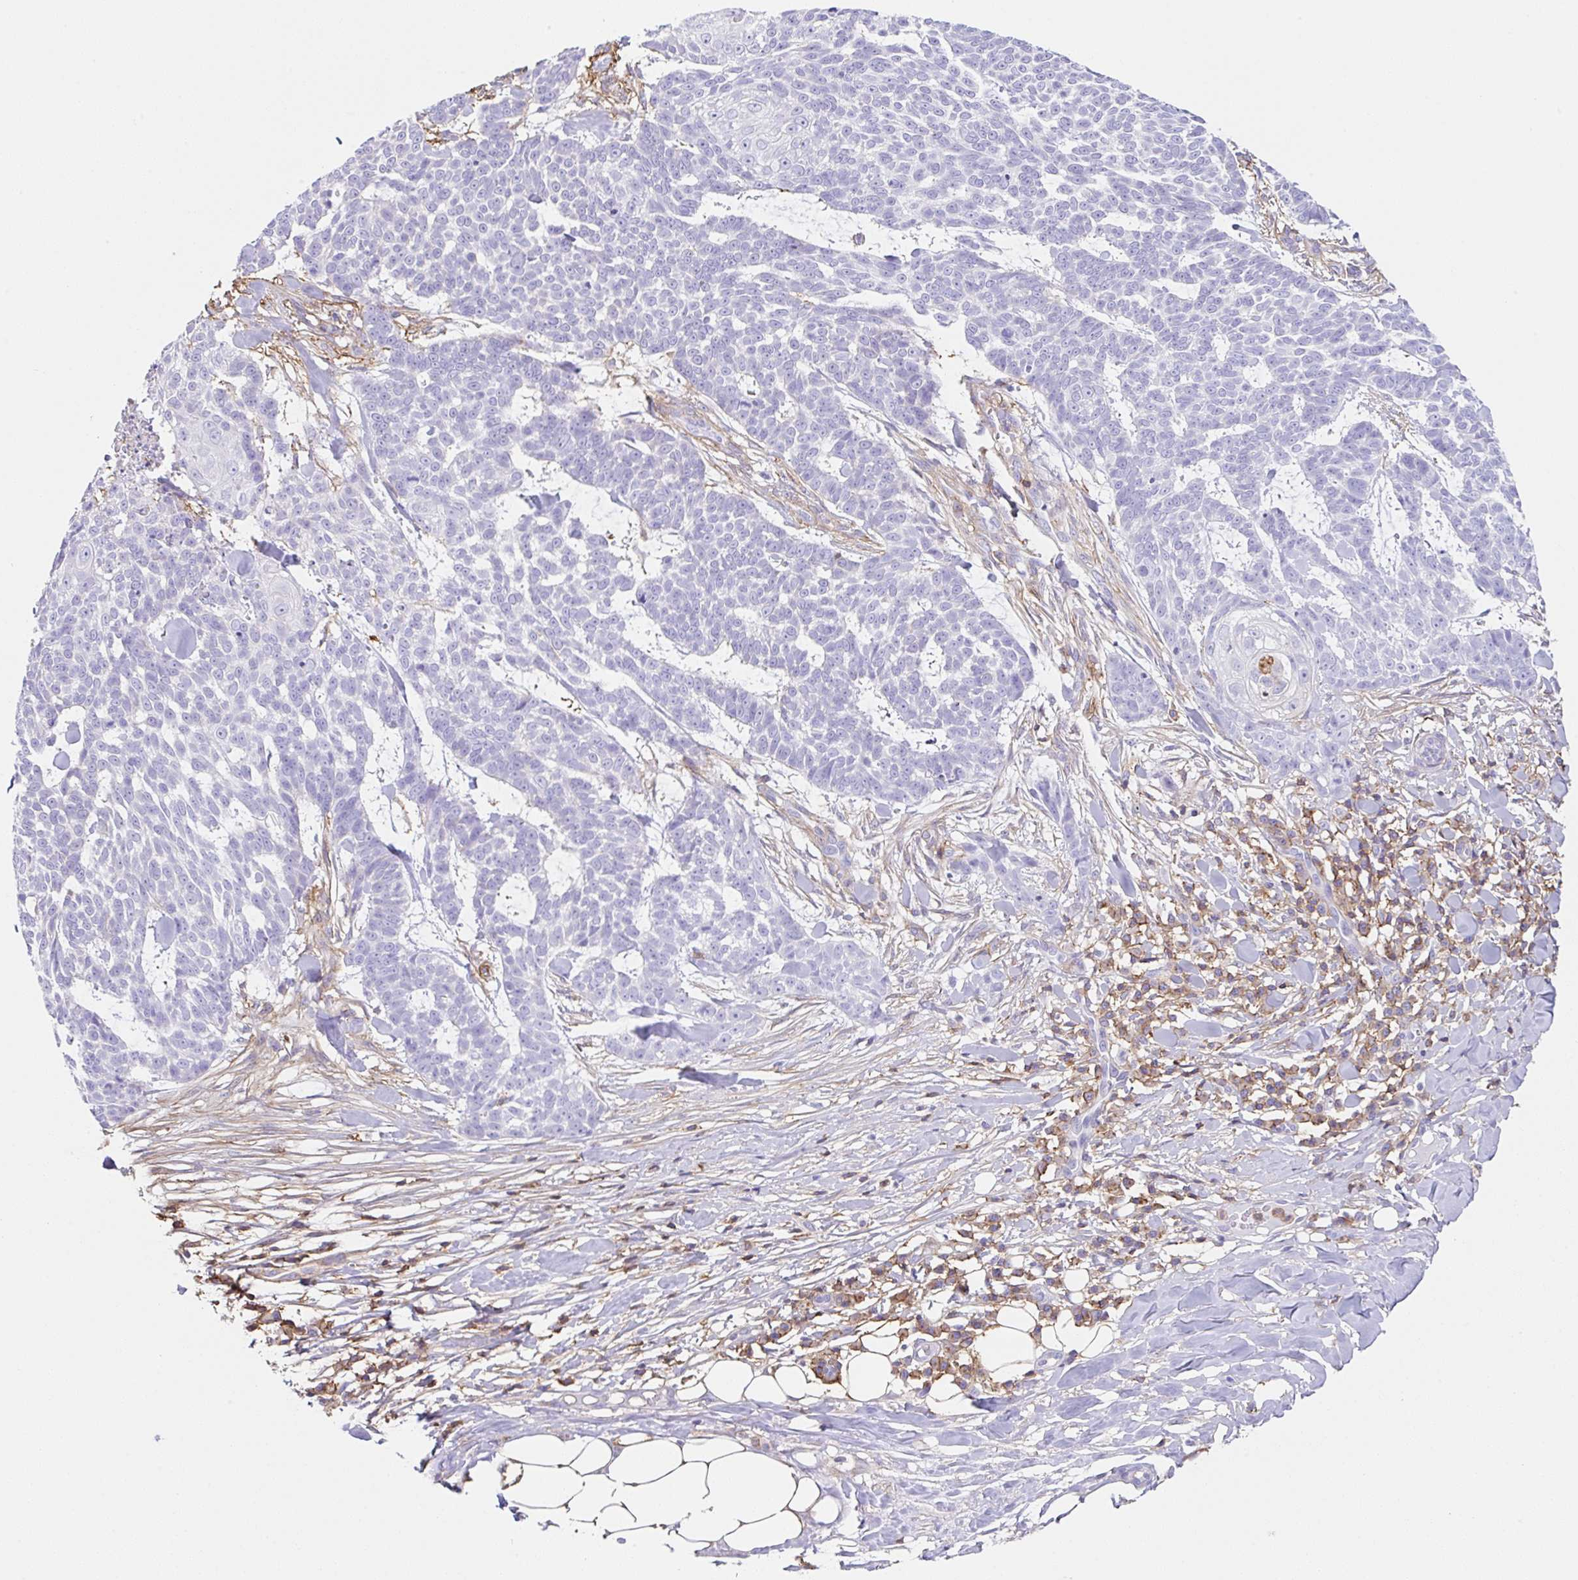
{"staining": {"intensity": "negative", "quantity": "none", "location": "none"}, "tissue": "skin cancer", "cell_type": "Tumor cells", "image_type": "cancer", "snomed": [{"axis": "morphology", "description": "Basal cell carcinoma"}, {"axis": "topography", "description": "Skin"}], "caption": "Tumor cells are negative for brown protein staining in skin cancer (basal cell carcinoma).", "gene": "MTTP", "patient": {"sex": "female", "age": 93}}